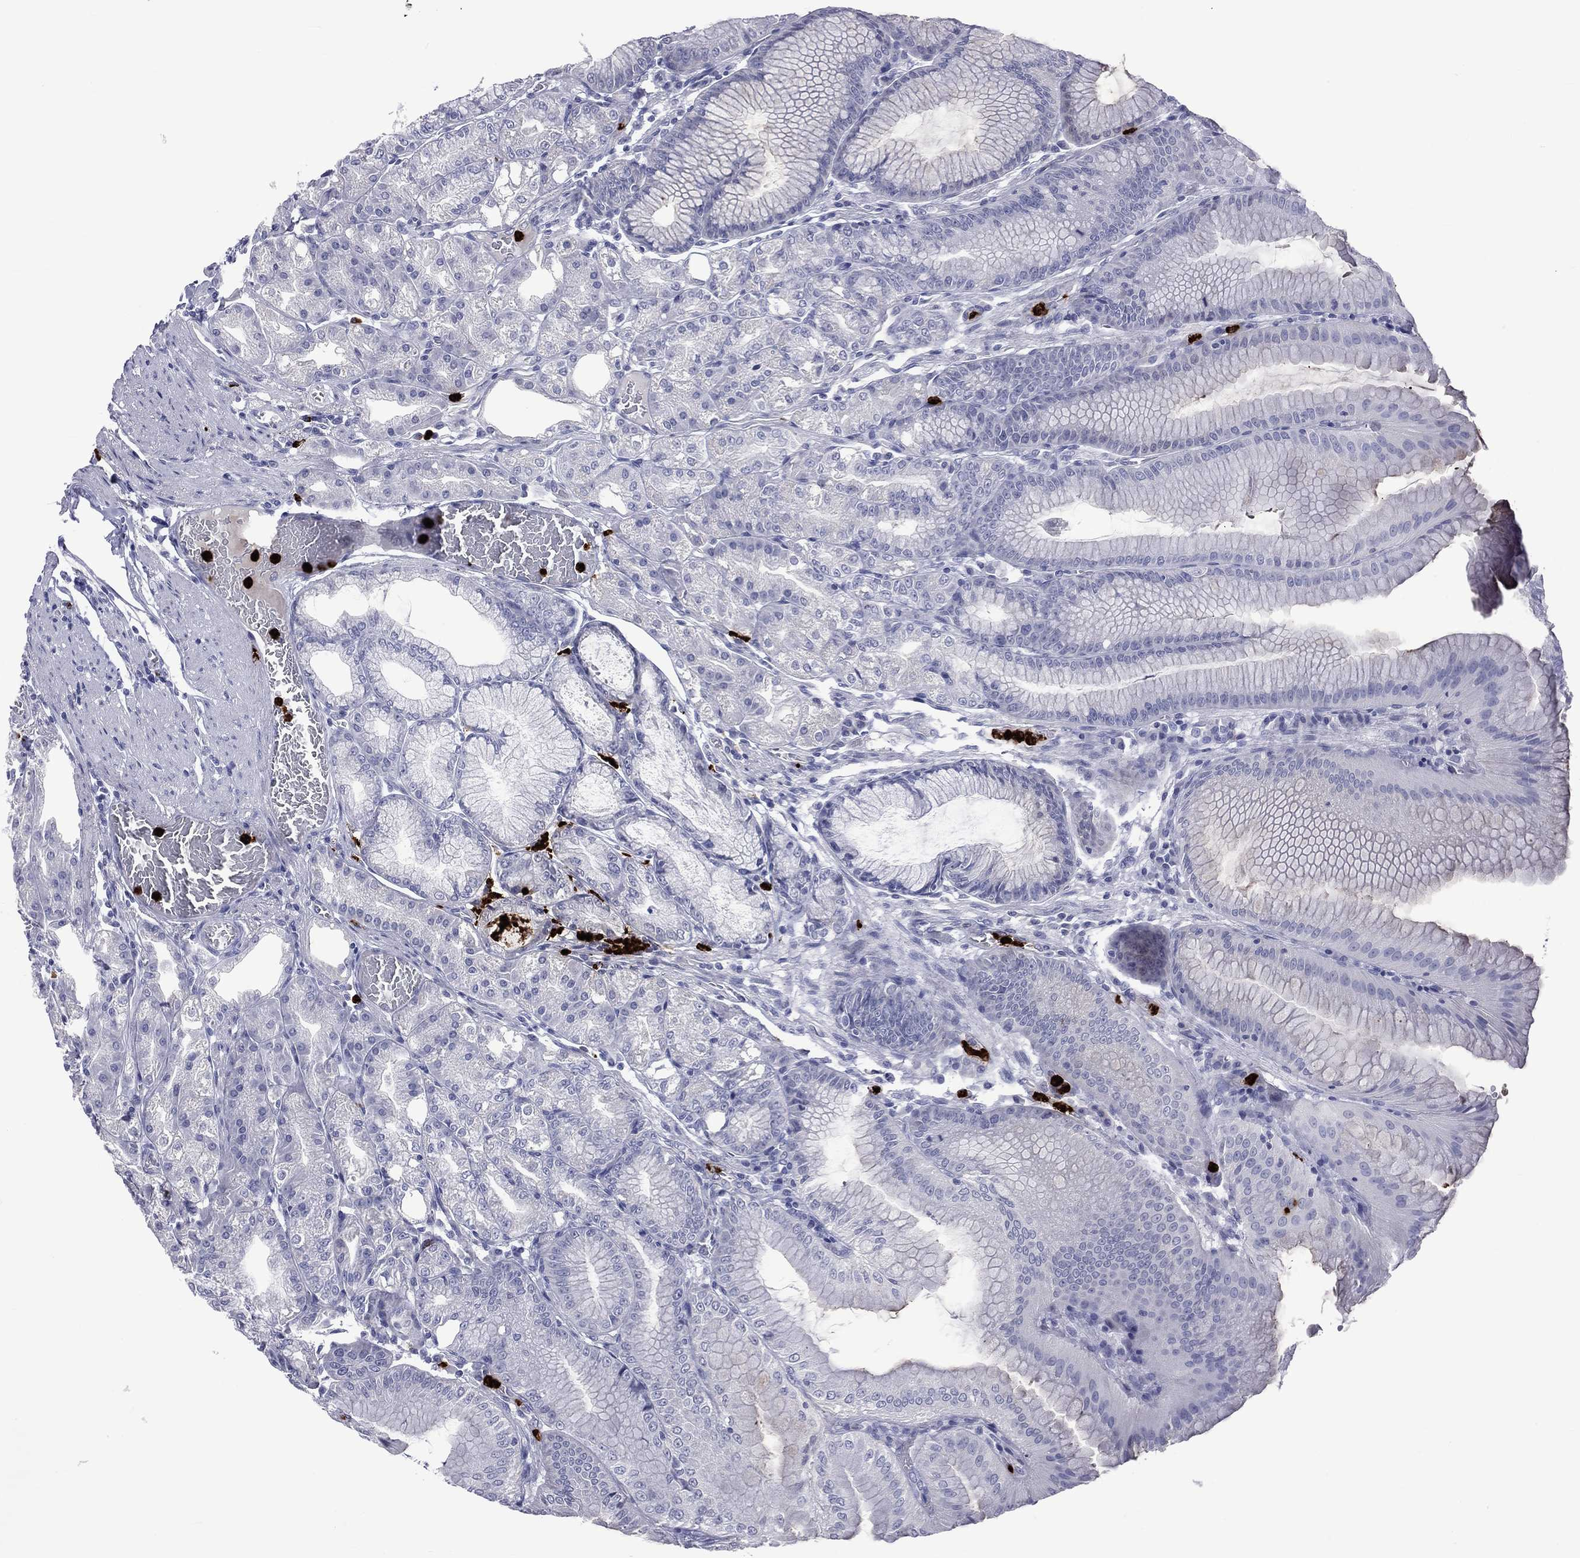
{"staining": {"intensity": "negative", "quantity": "none", "location": "none"}, "tissue": "stomach", "cell_type": "Glandular cells", "image_type": "normal", "snomed": [{"axis": "morphology", "description": "Normal tissue, NOS"}, {"axis": "topography", "description": "Stomach"}], "caption": "Human stomach stained for a protein using immunohistochemistry (IHC) demonstrates no positivity in glandular cells.", "gene": "ELANE", "patient": {"sex": "male", "age": 71}}